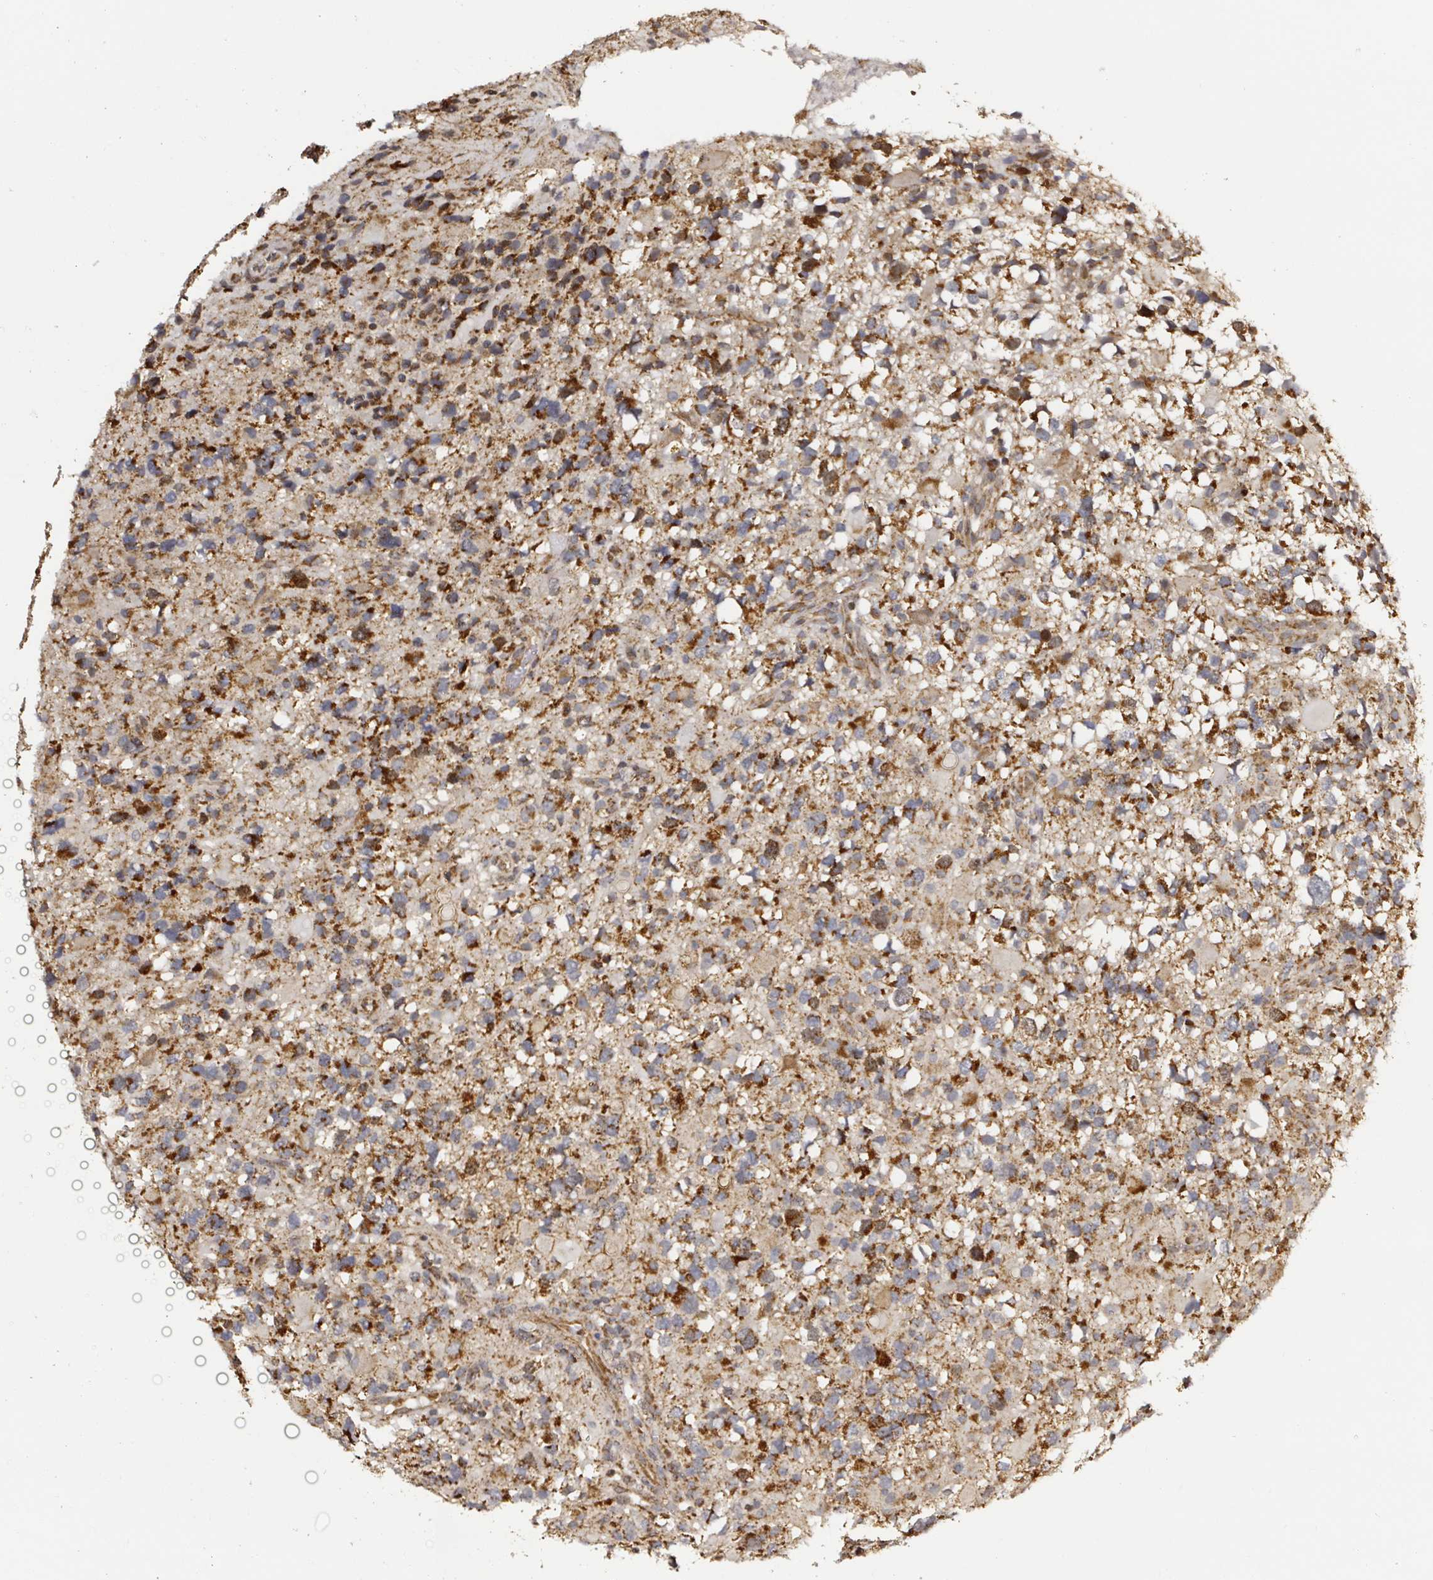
{"staining": {"intensity": "strong", "quantity": "25%-75%", "location": "cytoplasmic/membranous"}, "tissue": "glioma", "cell_type": "Tumor cells", "image_type": "cancer", "snomed": [{"axis": "morphology", "description": "Glioma, malignant, High grade"}, {"axis": "topography", "description": "Brain"}], "caption": "This histopathology image exhibits immunohistochemistry (IHC) staining of malignant glioma (high-grade), with high strong cytoplasmic/membranous expression in approximately 25%-75% of tumor cells.", "gene": "ATAD3B", "patient": {"sex": "male", "age": 54}}